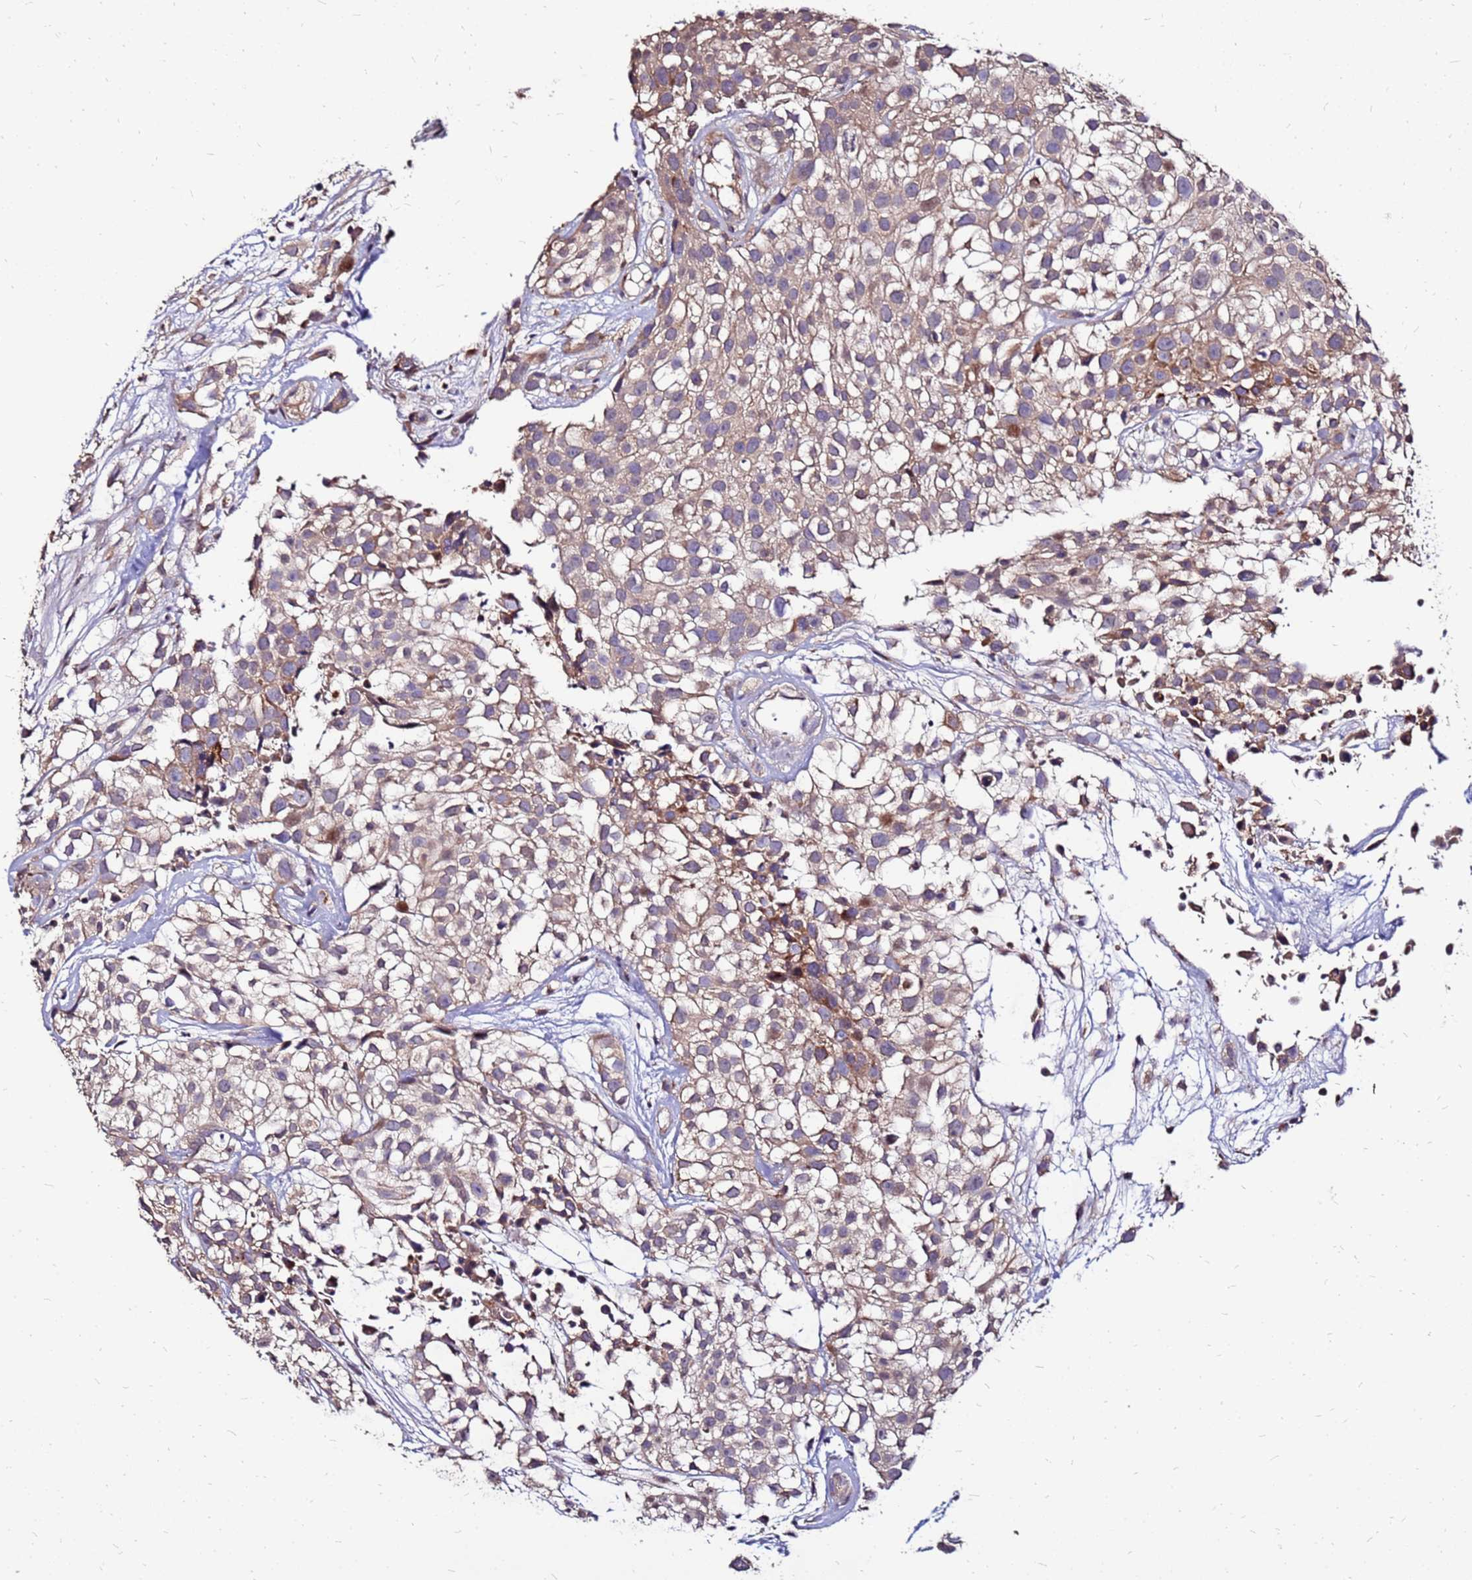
{"staining": {"intensity": "moderate", "quantity": "25%-75%", "location": "cytoplasmic/membranous"}, "tissue": "urothelial cancer", "cell_type": "Tumor cells", "image_type": "cancer", "snomed": [{"axis": "morphology", "description": "Urothelial carcinoma, High grade"}, {"axis": "topography", "description": "Urinary bladder"}], "caption": "Immunohistochemical staining of high-grade urothelial carcinoma shows medium levels of moderate cytoplasmic/membranous protein staining in approximately 25%-75% of tumor cells.", "gene": "ARHGEF5", "patient": {"sex": "male", "age": 56}}